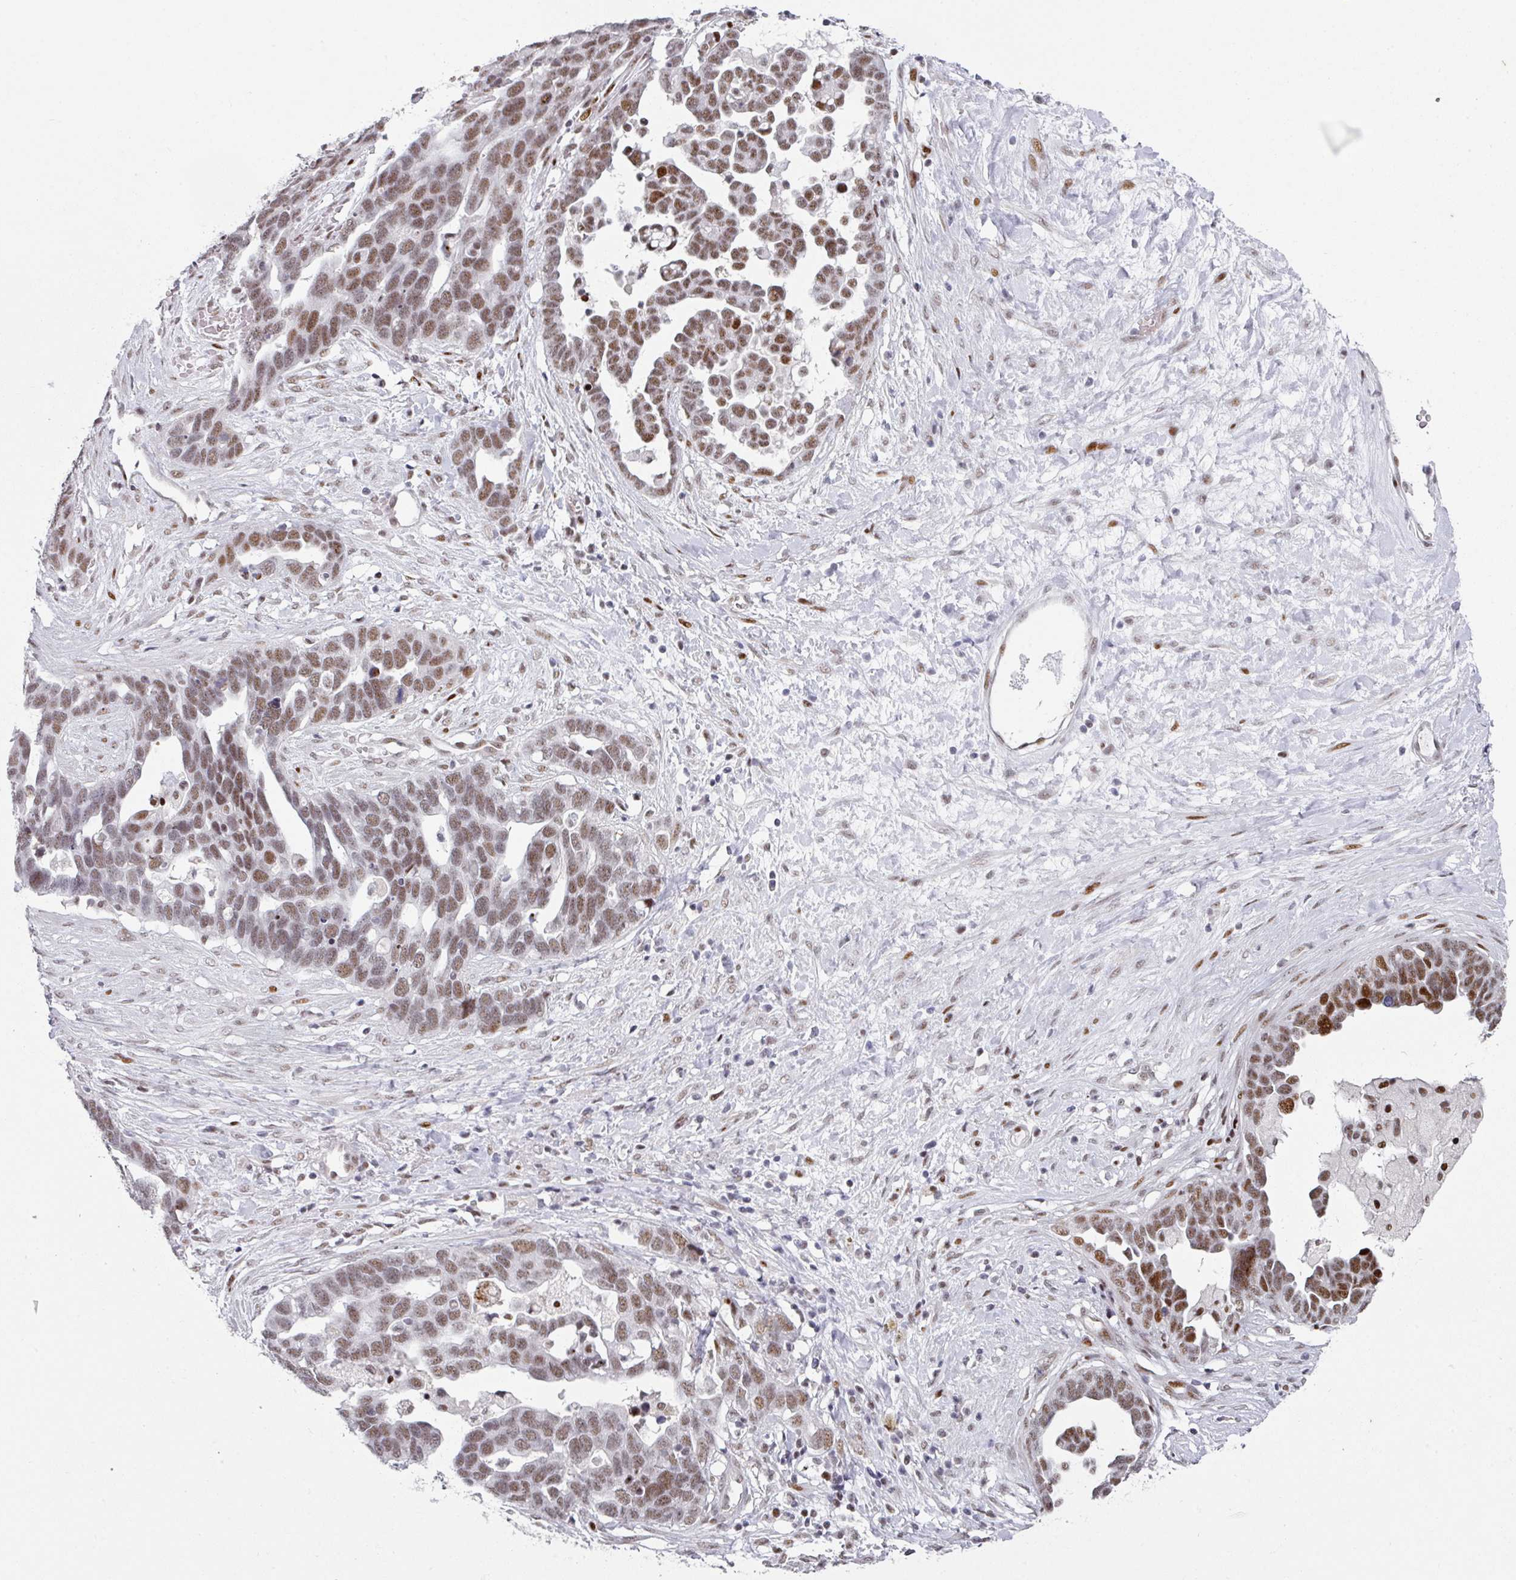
{"staining": {"intensity": "moderate", "quantity": ">75%", "location": "nuclear"}, "tissue": "ovarian cancer", "cell_type": "Tumor cells", "image_type": "cancer", "snomed": [{"axis": "morphology", "description": "Cystadenocarcinoma, serous, NOS"}, {"axis": "topography", "description": "Ovary"}], "caption": "An immunohistochemistry (IHC) micrograph of tumor tissue is shown. Protein staining in brown labels moderate nuclear positivity in serous cystadenocarcinoma (ovarian) within tumor cells.", "gene": "SF3B5", "patient": {"sex": "female", "age": 54}}